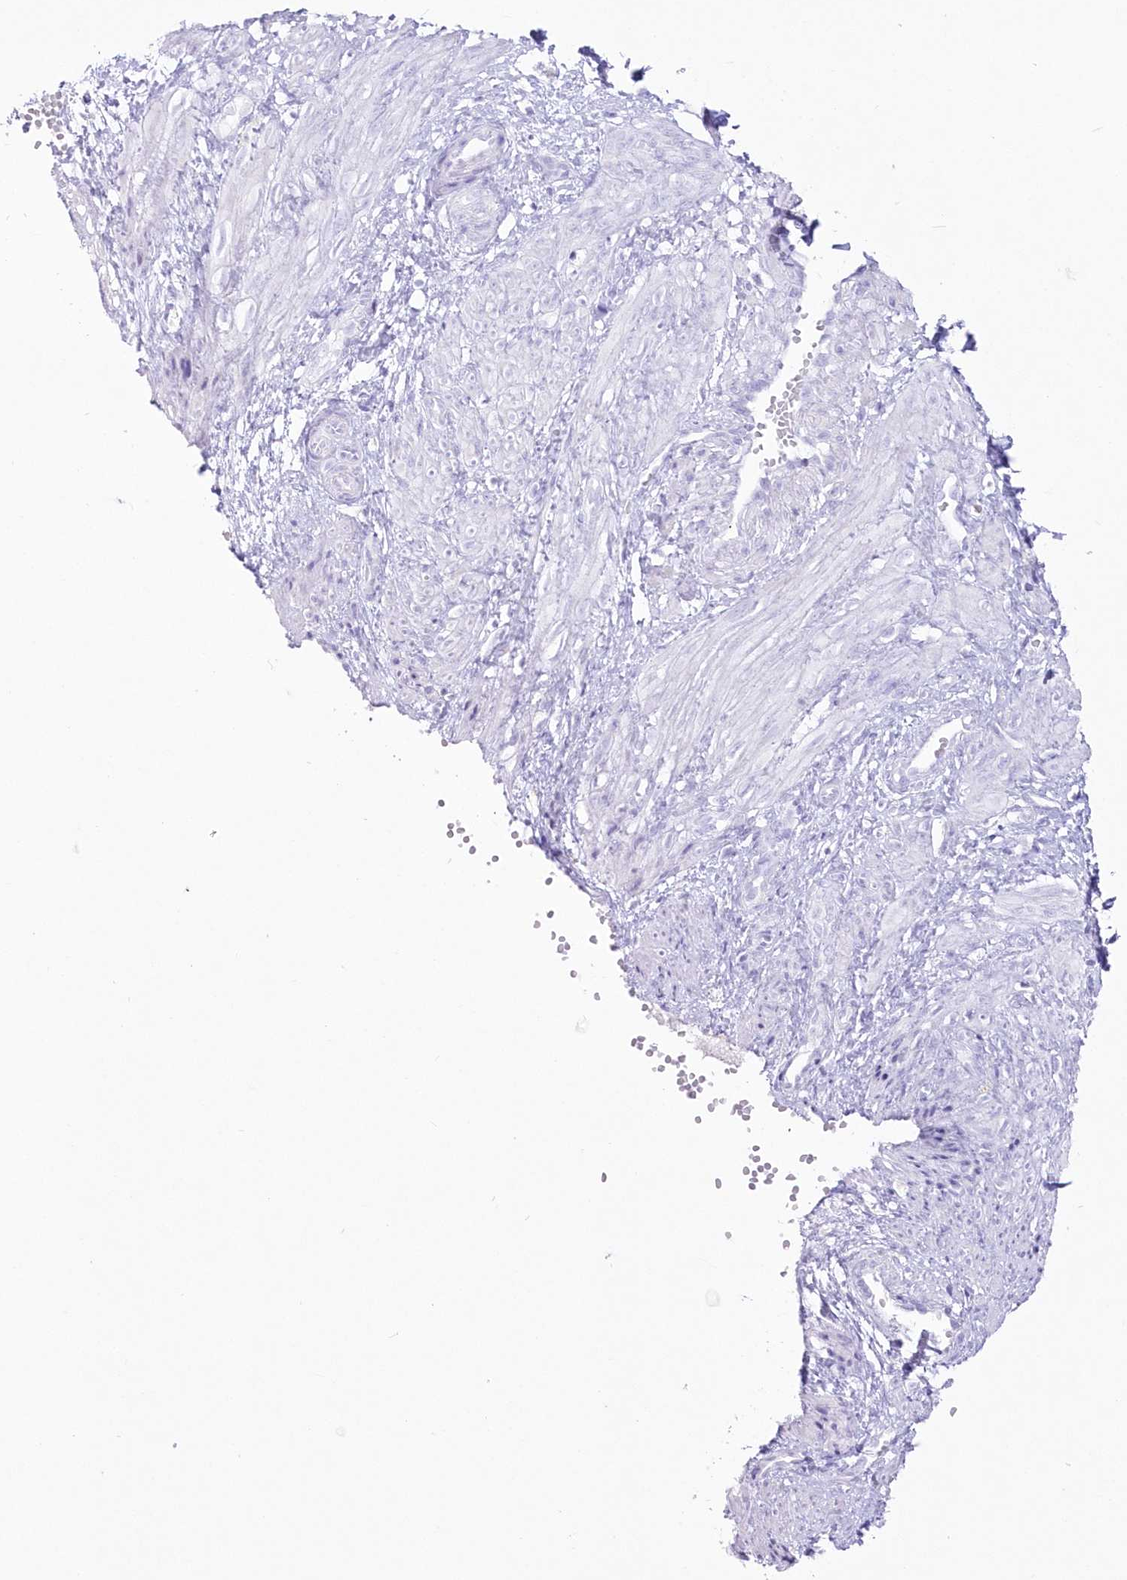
{"staining": {"intensity": "negative", "quantity": "none", "location": "none"}, "tissue": "smooth muscle", "cell_type": "Smooth muscle cells", "image_type": "normal", "snomed": [{"axis": "morphology", "description": "Normal tissue, NOS"}, {"axis": "topography", "description": "Endometrium"}], "caption": "High power microscopy photomicrograph of an immunohistochemistry photomicrograph of benign smooth muscle, revealing no significant staining in smooth muscle cells.", "gene": "ZNF843", "patient": {"sex": "female", "age": 33}}